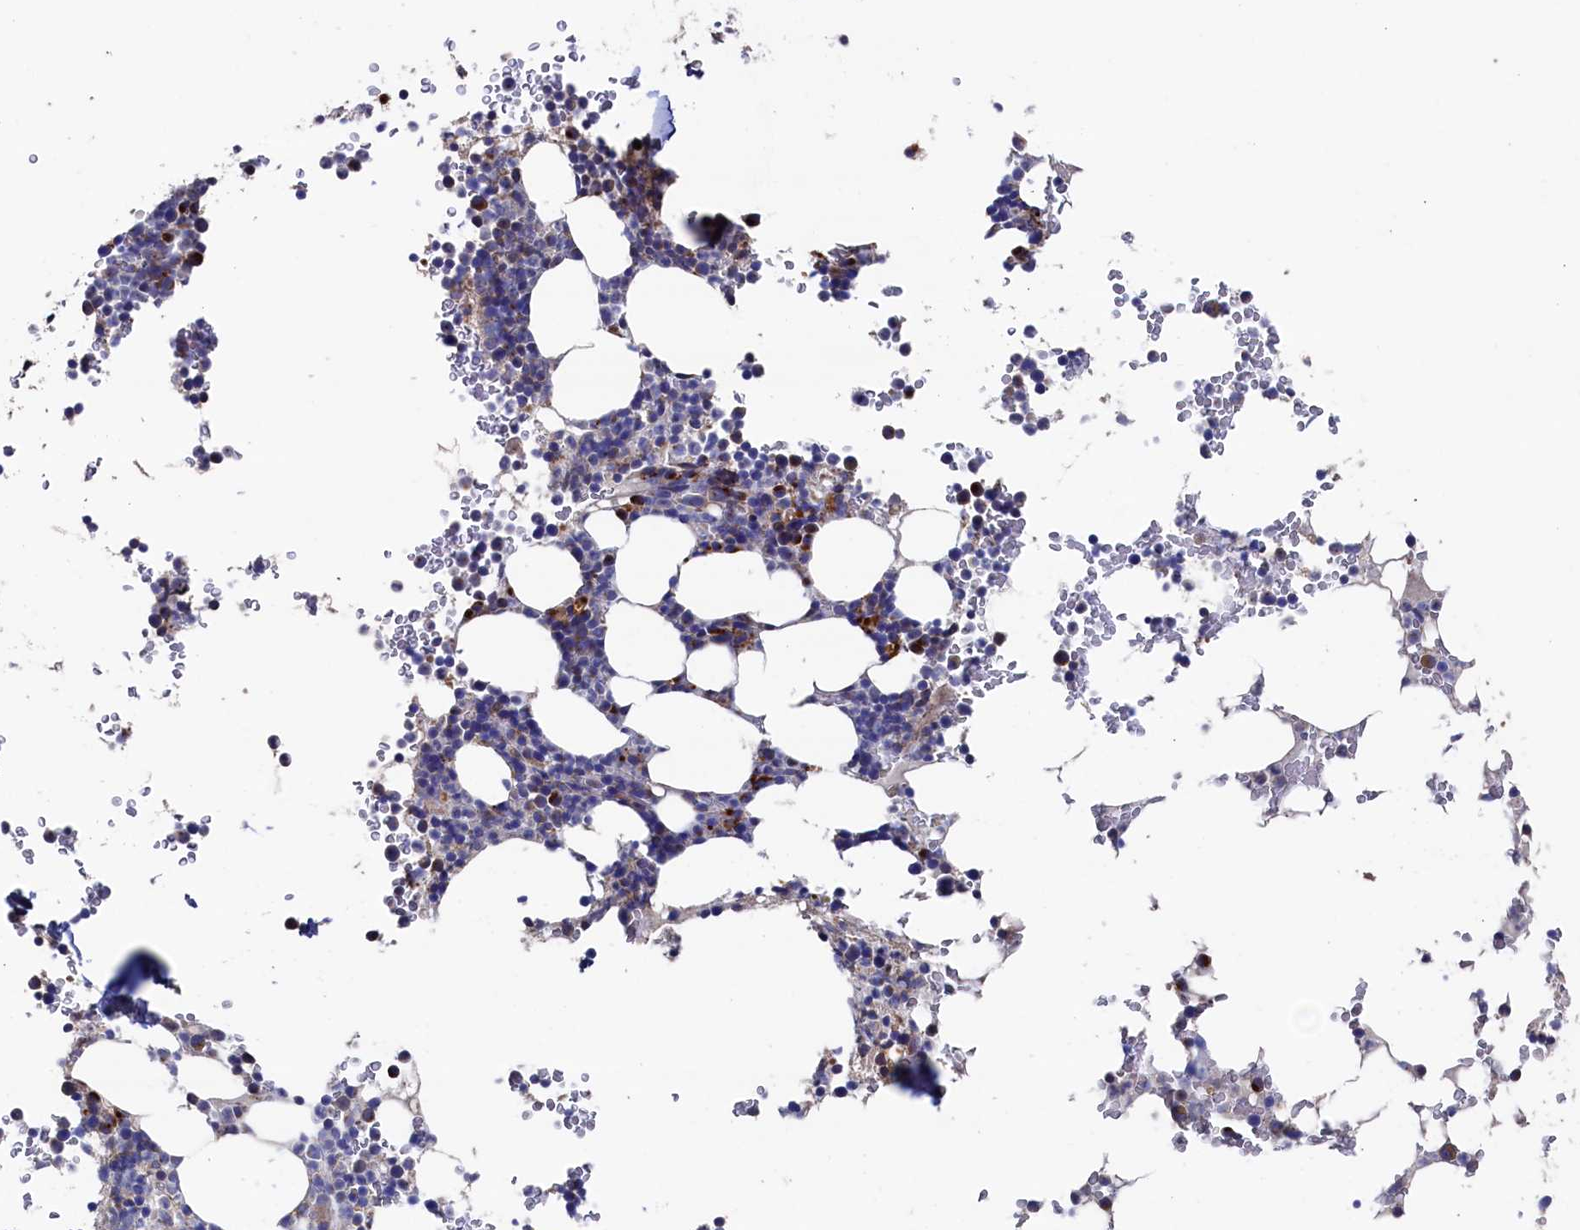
{"staining": {"intensity": "strong", "quantity": "25%-75%", "location": "cytoplasmic/membranous"}, "tissue": "bone marrow", "cell_type": "Hematopoietic cells", "image_type": "normal", "snomed": [{"axis": "morphology", "description": "Normal tissue, NOS"}, {"axis": "topography", "description": "Bone marrow"}], "caption": "Immunohistochemical staining of benign human bone marrow reveals strong cytoplasmic/membranous protein staining in about 25%-75% of hematopoietic cells. The staining was performed using DAB (3,3'-diaminobenzidine), with brown indicating positive protein expression. Nuclei are stained blue with hematoxylin.", "gene": "PRRC1", "patient": {"sex": "male", "age": 58}}